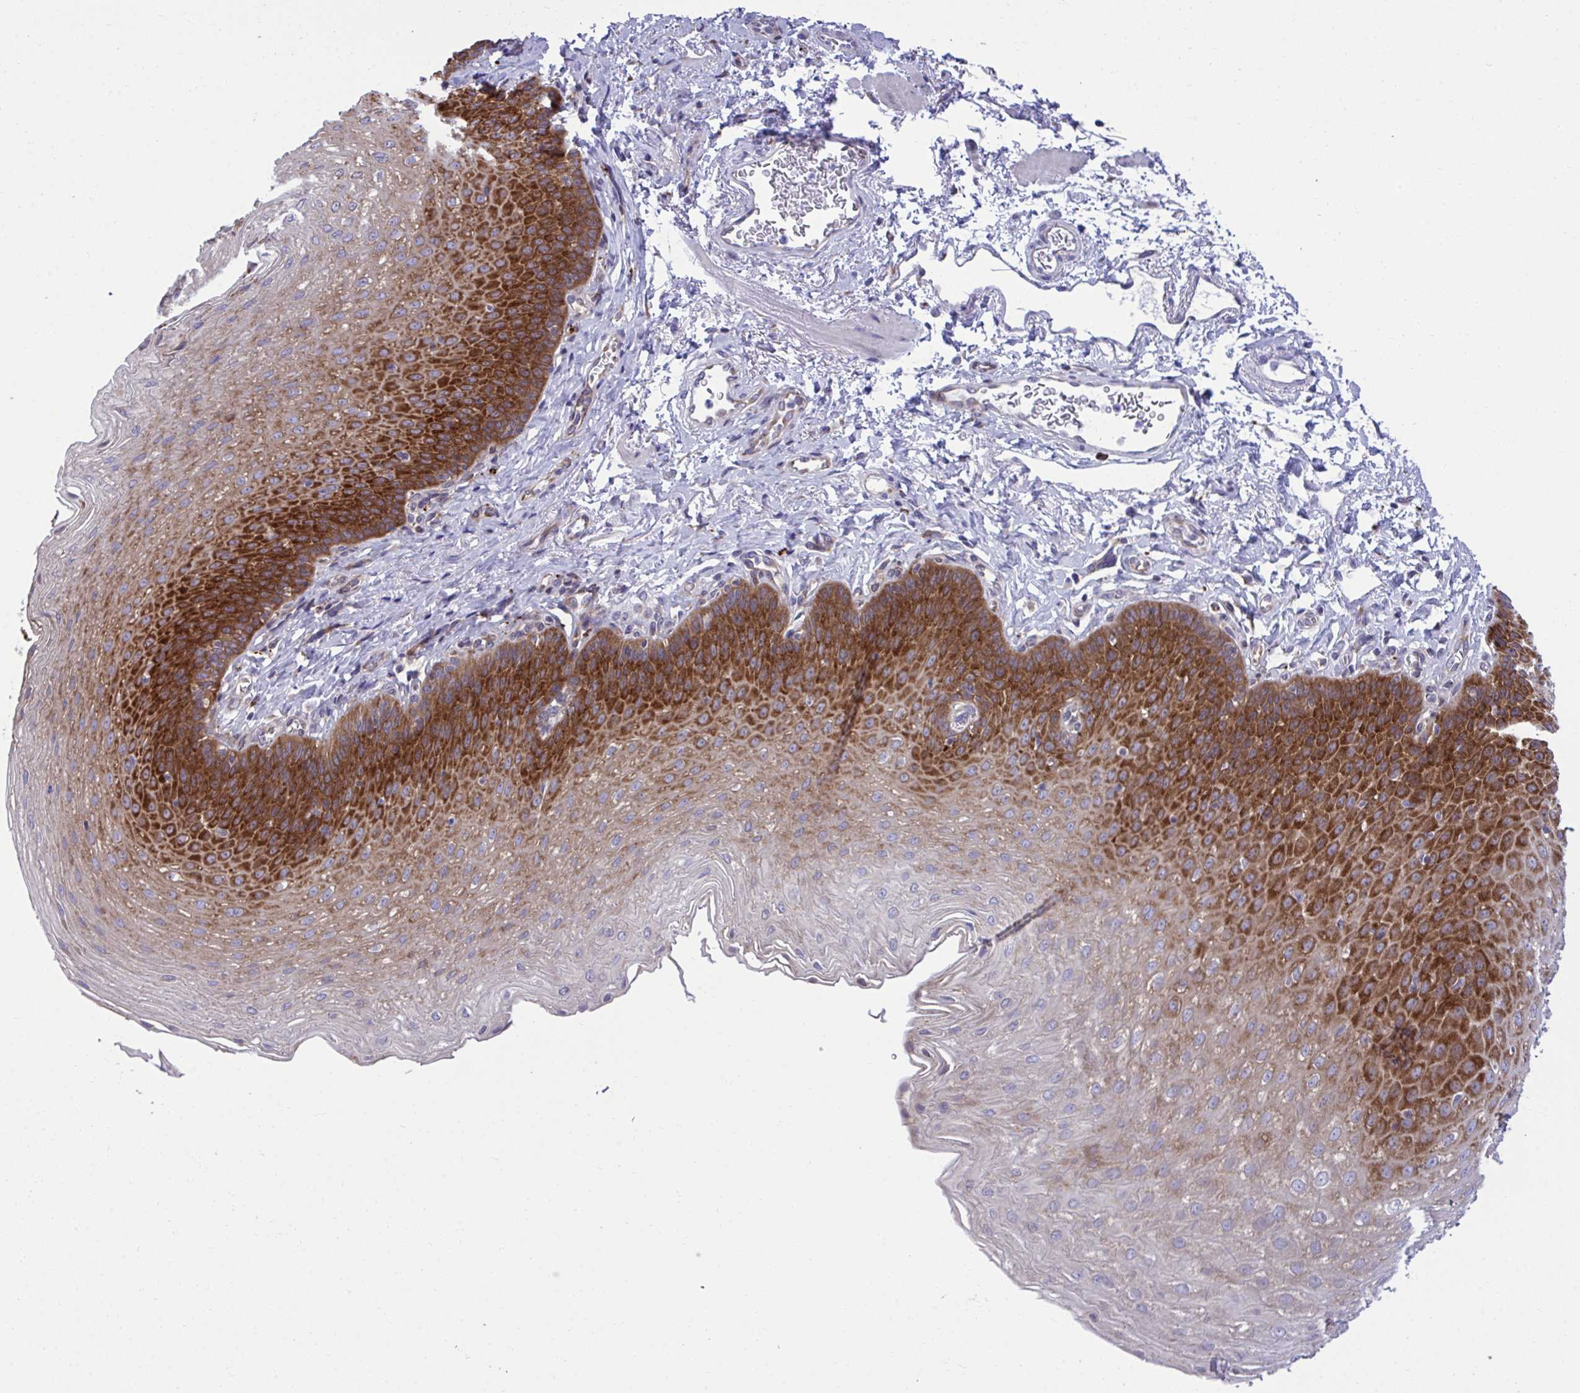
{"staining": {"intensity": "strong", "quantity": "25%-75%", "location": "cytoplasmic/membranous"}, "tissue": "esophagus", "cell_type": "Squamous epithelial cells", "image_type": "normal", "snomed": [{"axis": "morphology", "description": "Normal tissue, NOS"}, {"axis": "topography", "description": "Esophagus"}], "caption": "Protein expression analysis of benign esophagus displays strong cytoplasmic/membranous positivity in about 25%-75% of squamous epithelial cells. Immunohistochemistry (ihc) stains the protein in brown and the nuclei are stained blue.", "gene": "RPS15", "patient": {"sex": "female", "age": 81}}